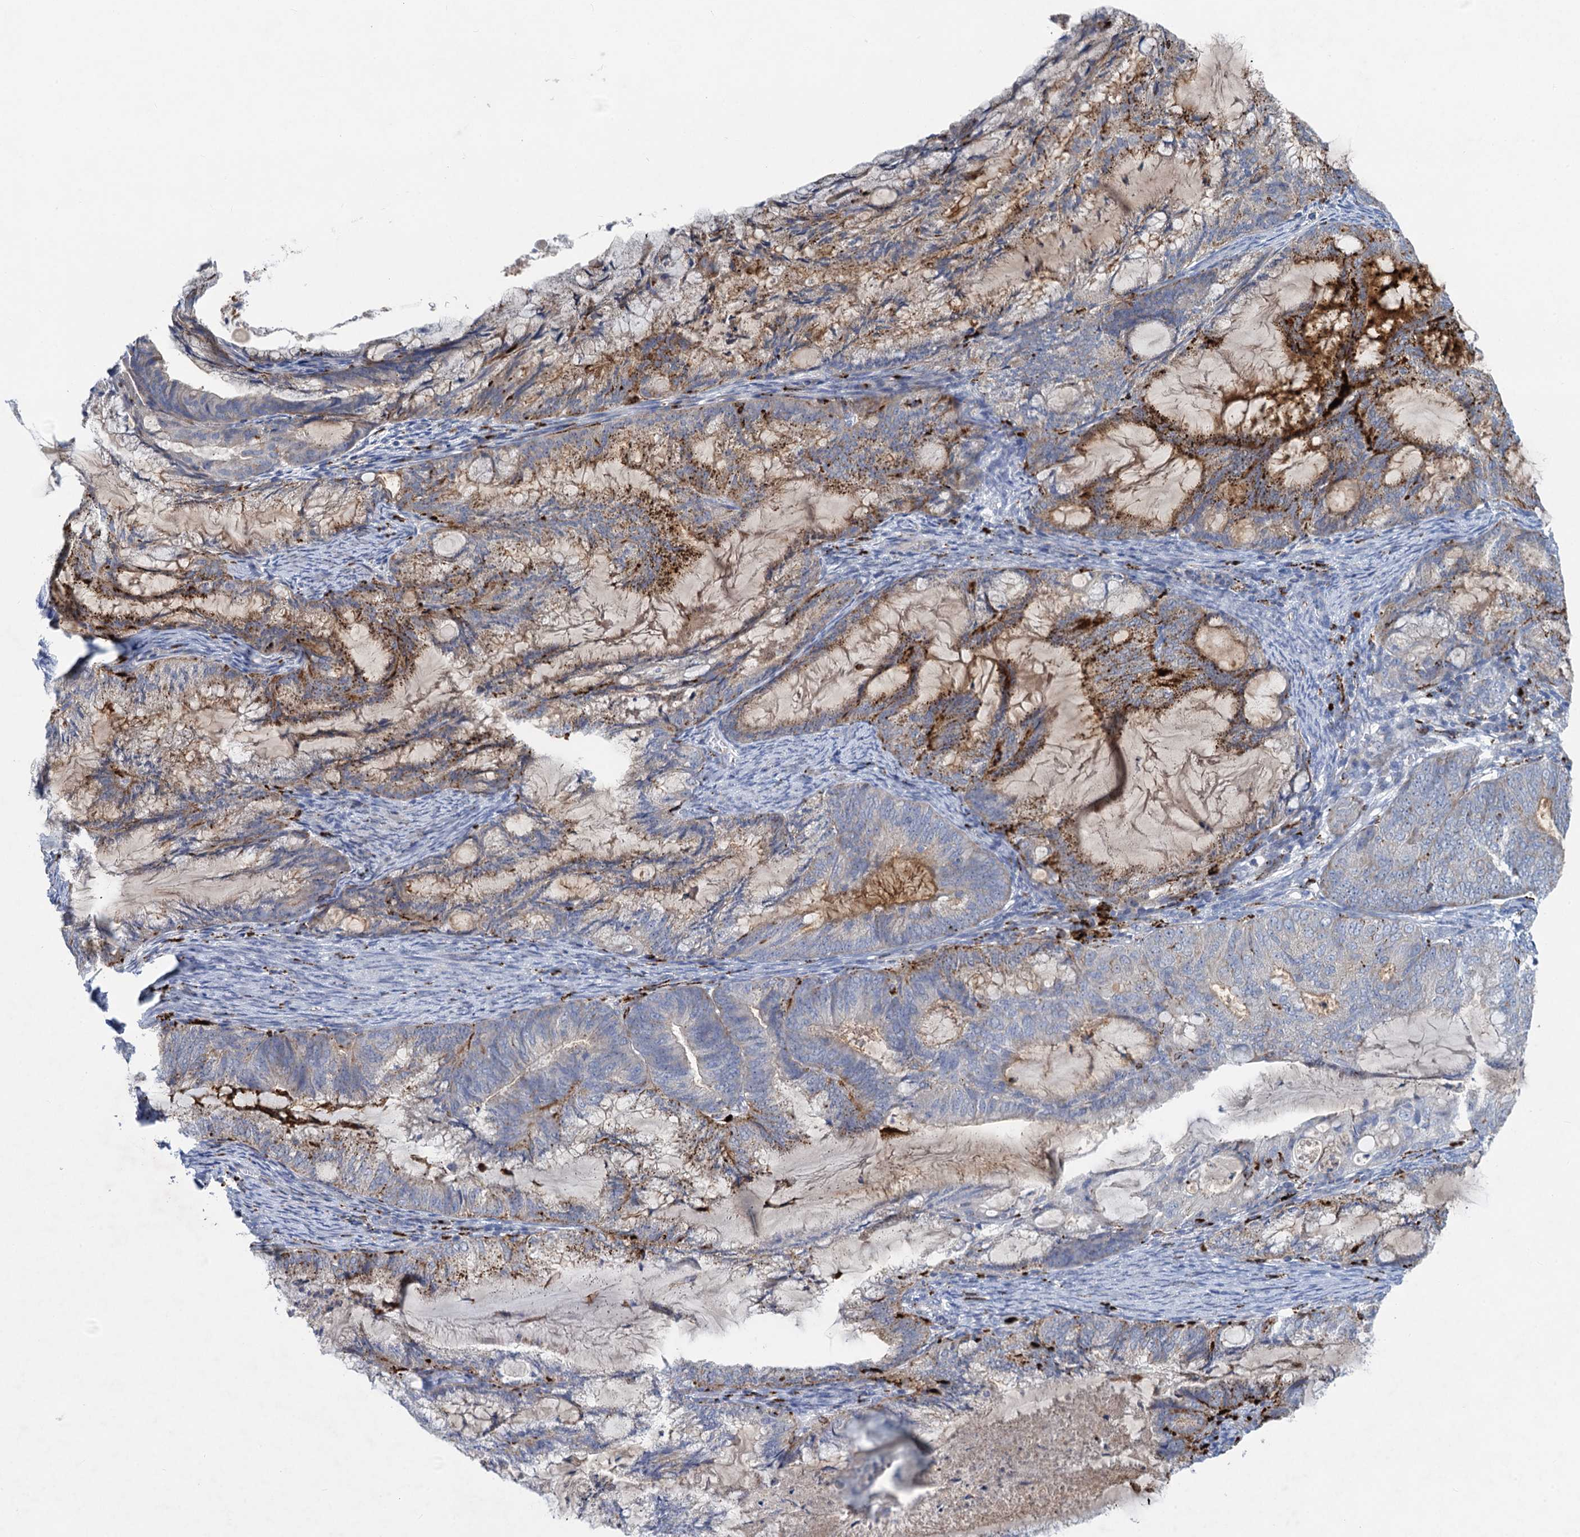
{"staining": {"intensity": "moderate", "quantity": "25%-75%", "location": "cytoplasmic/membranous"}, "tissue": "endometrial cancer", "cell_type": "Tumor cells", "image_type": "cancer", "snomed": [{"axis": "morphology", "description": "Adenocarcinoma, NOS"}, {"axis": "topography", "description": "Endometrium"}], "caption": "Endometrial adenocarcinoma tissue shows moderate cytoplasmic/membranous positivity in approximately 25%-75% of tumor cells, visualized by immunohistochemistry.", "gene": "ANKS3", "patient": {"sex": "female", "age": 86}}